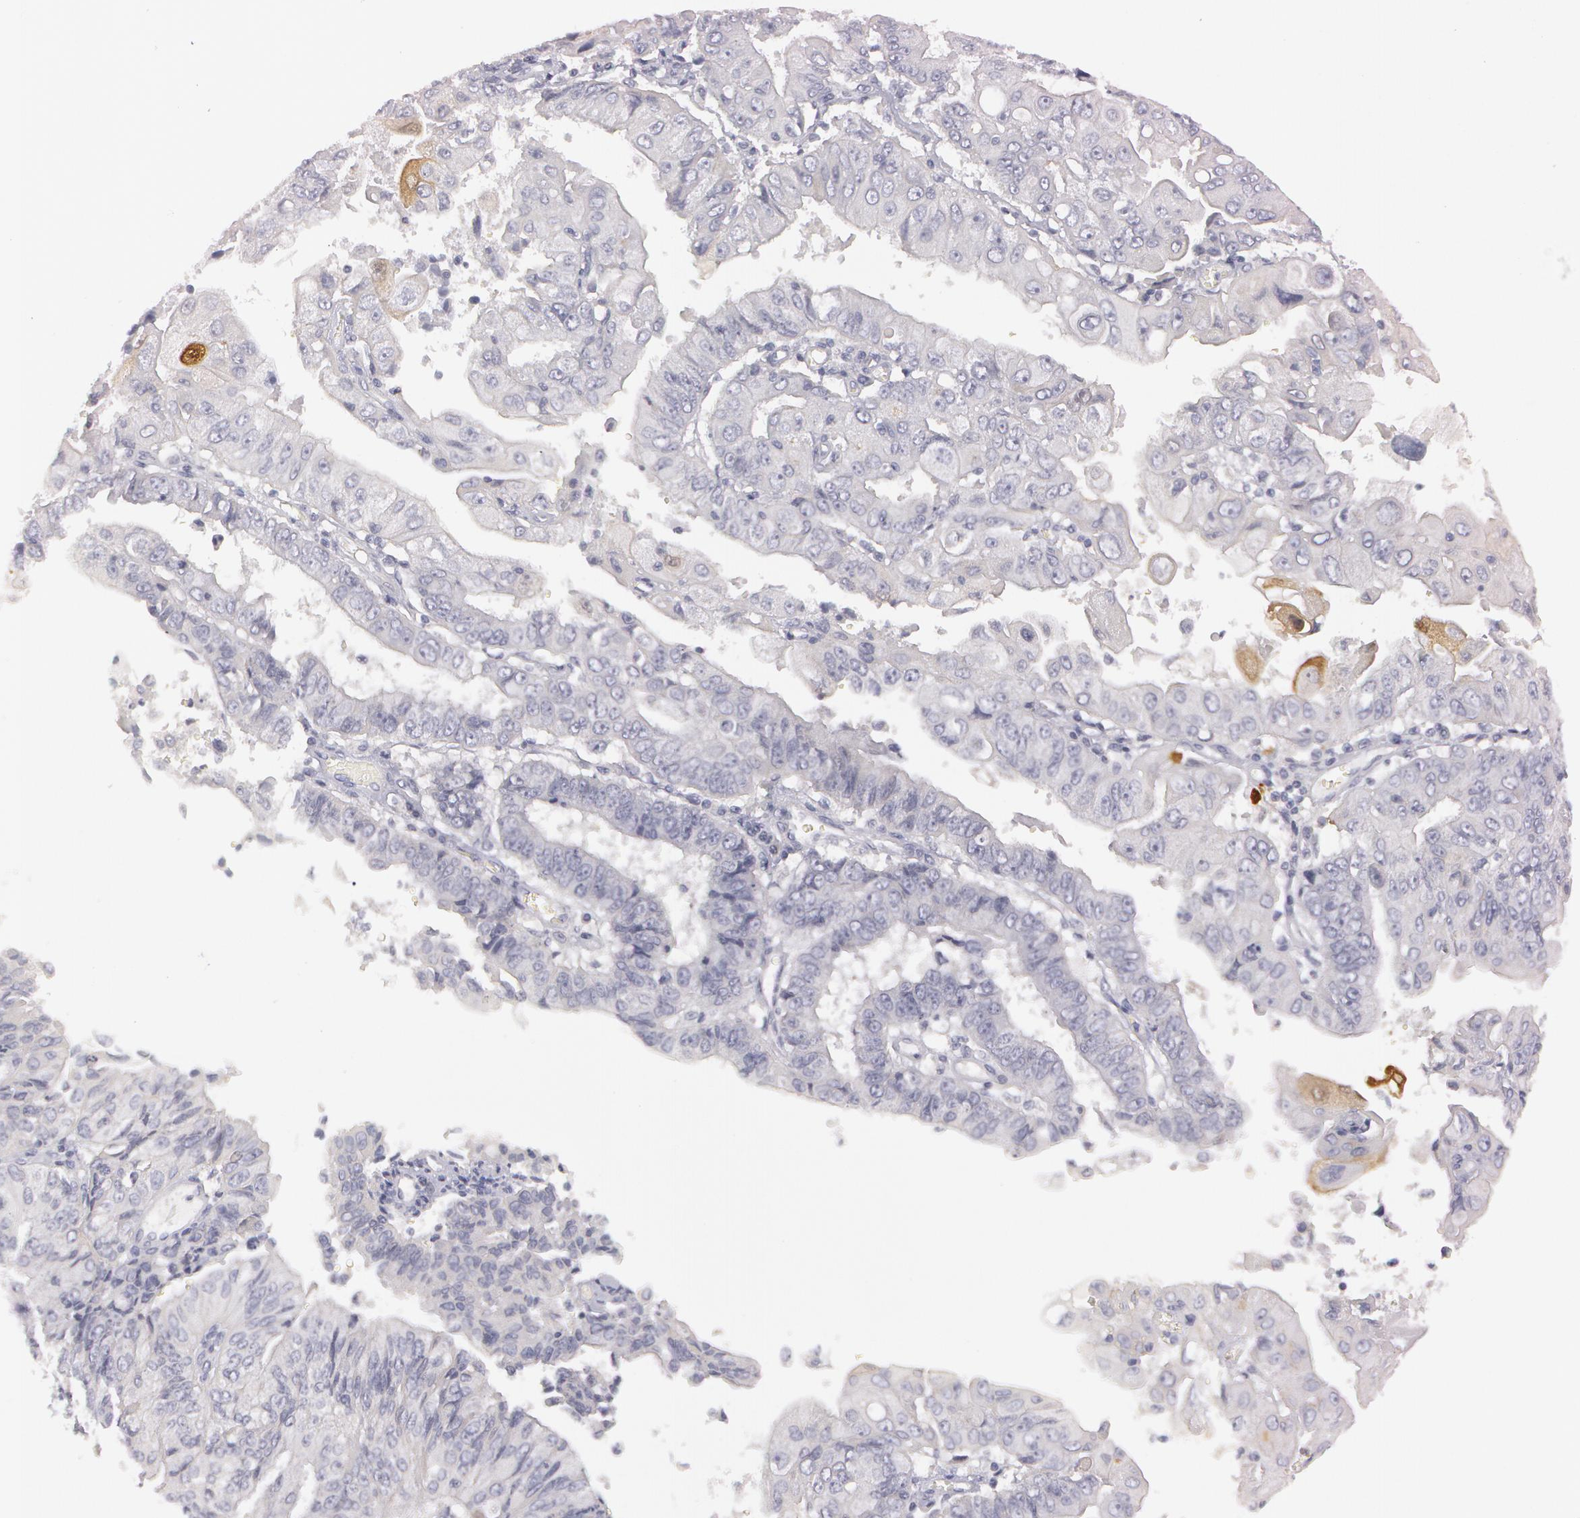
{"staining": {"intensity": "weak", "quantity": "<25%", "location": "cytoplasmic/membranous,nuclear"}, "tissue": "endometrial cancer", "cell_type": "Tumor cells", "image_type": "cancer", "snomed": [{"axis": "morphology", "description": "Adenocarcinoma, NOS"}, {"axis": "topography", "description": "Endometrium"}], "caption": "This is an immunohistochemistry (IHC) histopathology image of endometrial cancer. There is no expression in tumor cells.", "gene": "IL1RN", "patient": {"sex": "female", "age": 75}}